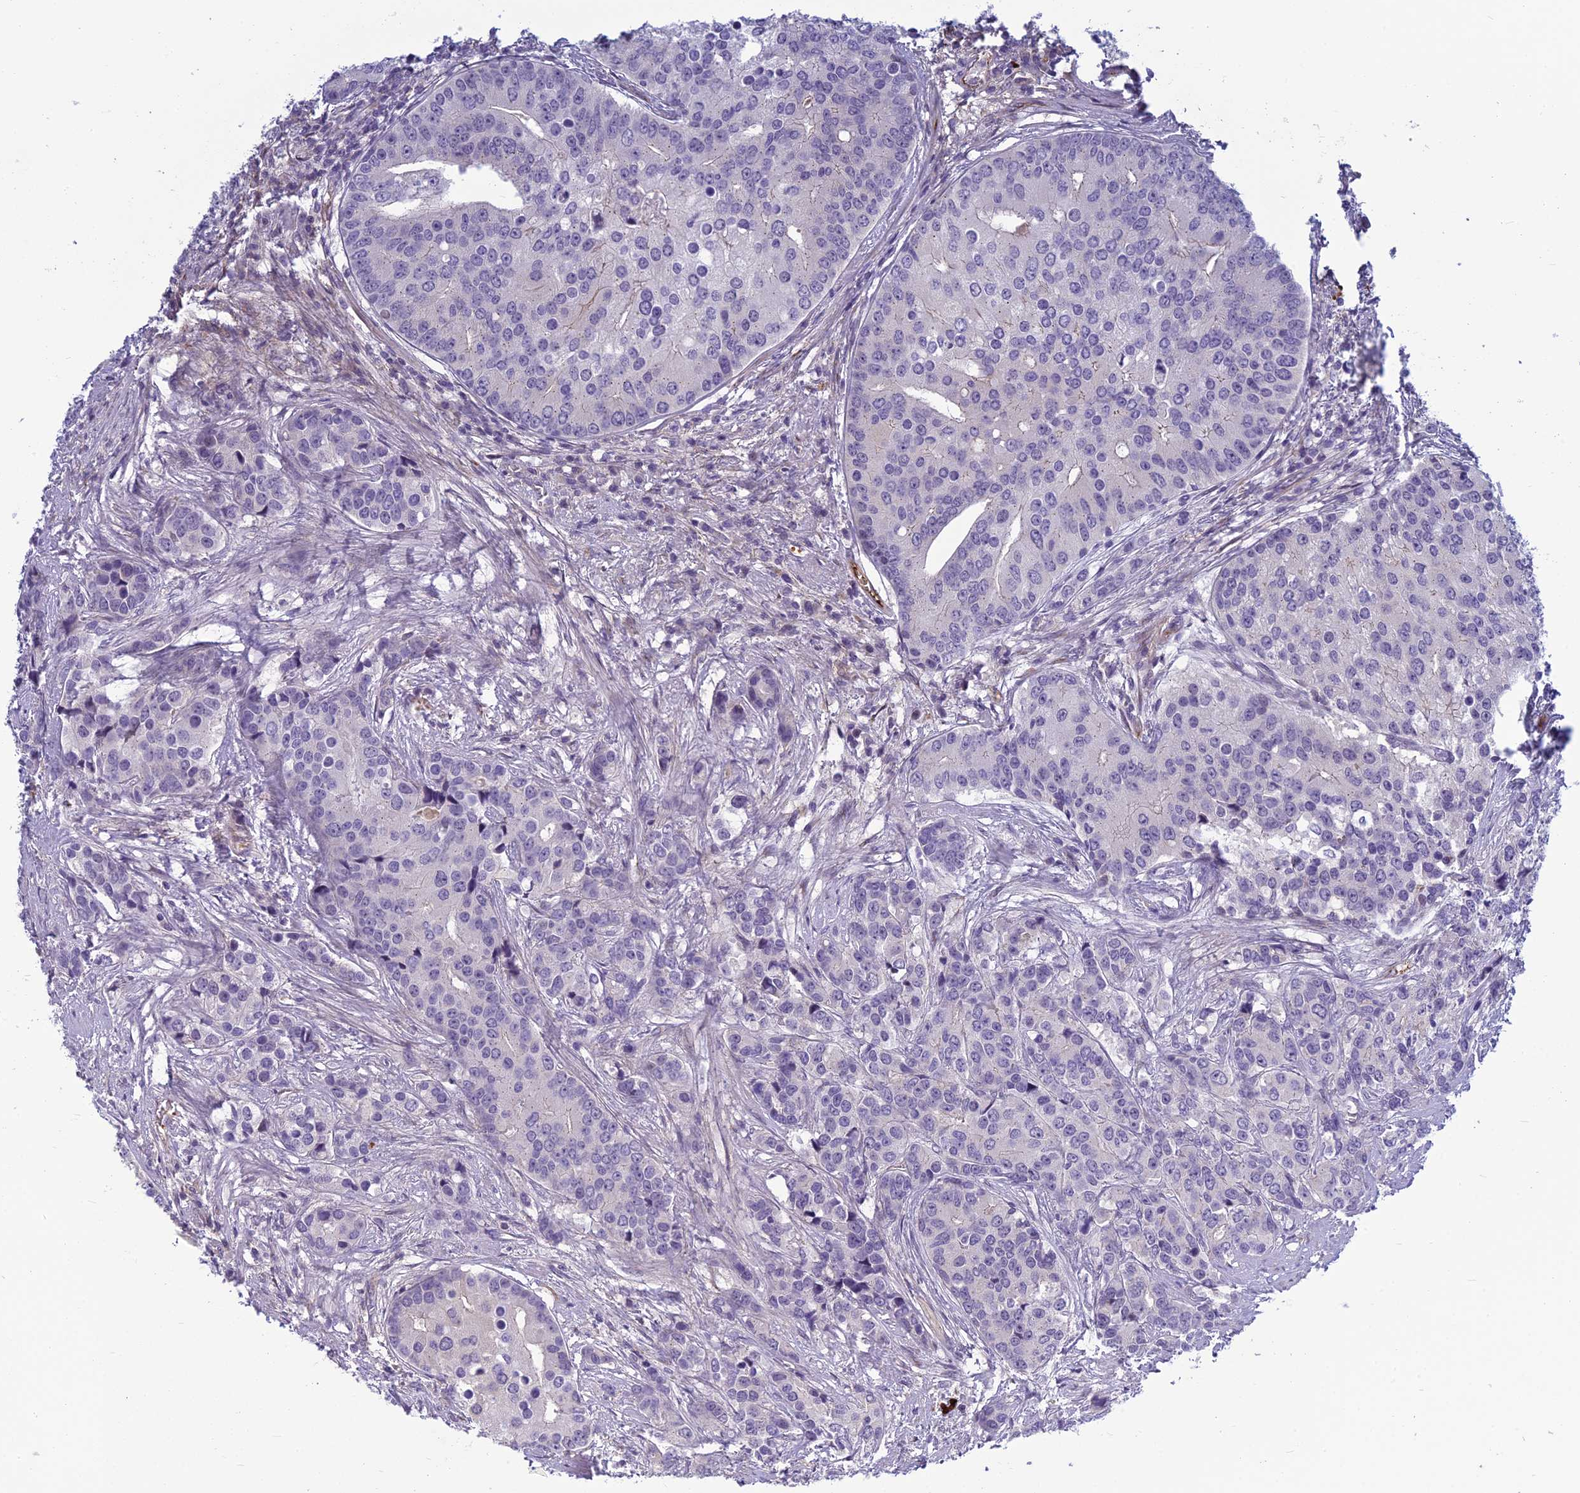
{"staining": {"intensity": "negative", "quantity": "none", "location": "none"}, "tissue": "prostate cancer", "cell_type": "Tumor cells", "image_type": "cancer", "snomed": [{"axis": "morphology", "description": "Adenocarcinoma, High grade"}, {"axis": "topography", "description": "Prostate"}], "caption": "IHC histopathology image of neoplastic tissue: human prostate cancer stained with DAB (3,3'-diaminobenzidine) reveals no significant protein staining in tumor cells.", "gene": "CLEC11A", "patient": {"sex": "male", "age": 62}}